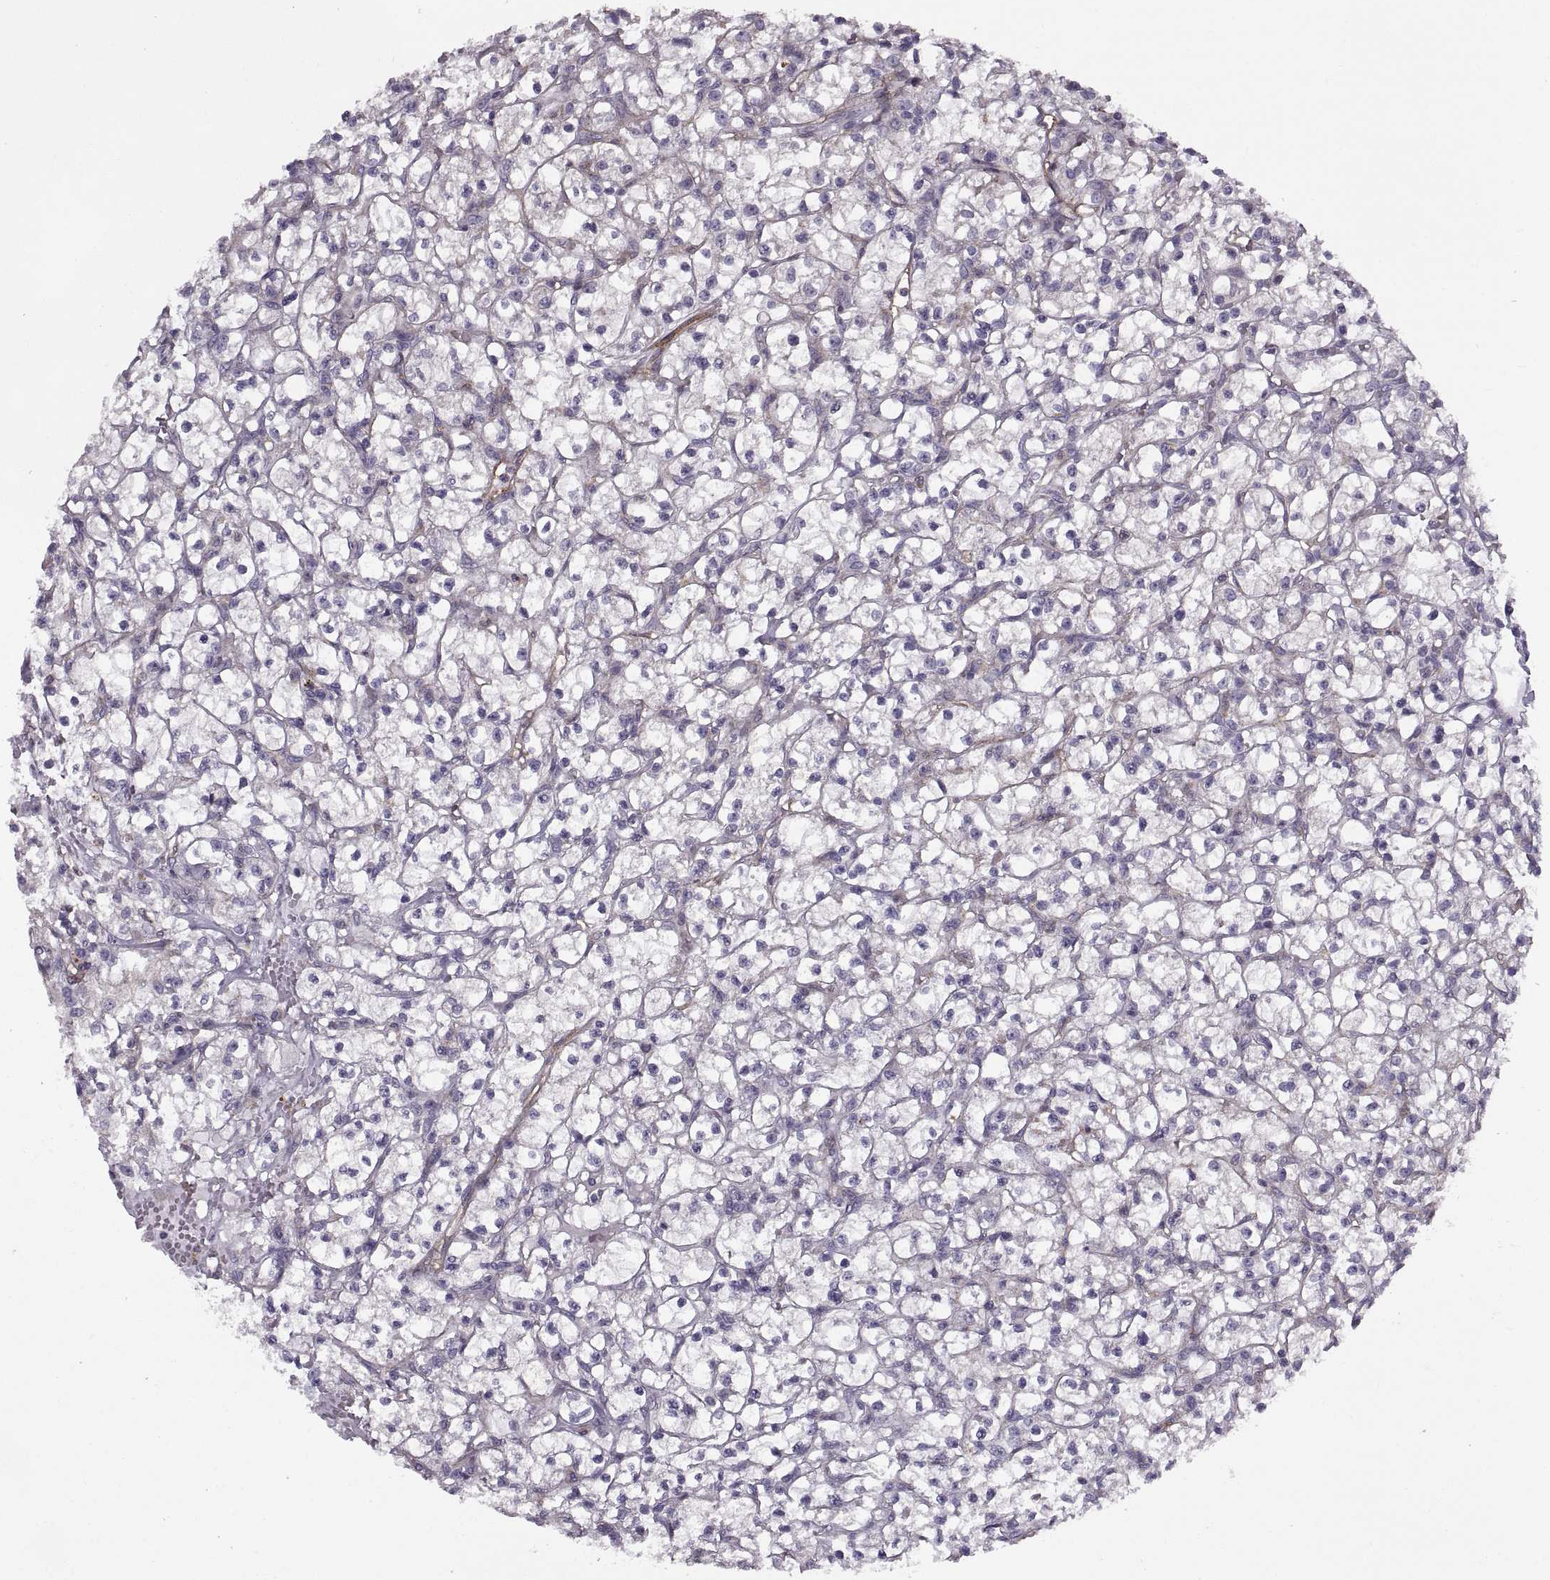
{"staining": {"intensity": "negative", "quantity": "none", "location": "none"}, "tissue": "renal cancer", "cell_type": "Tumor cells", "image_type": "cancer", "snomed": [{"axis": "morphology", "description": "Adenocarcinoma, NOS"}, {"axis": "topography", "description": "Kidney"}], "caption": "Tumor cells show no significant staining in renal adenocarcinoma.", "gene": "RALB", "patient": {"sex": "female", "age": 59}}